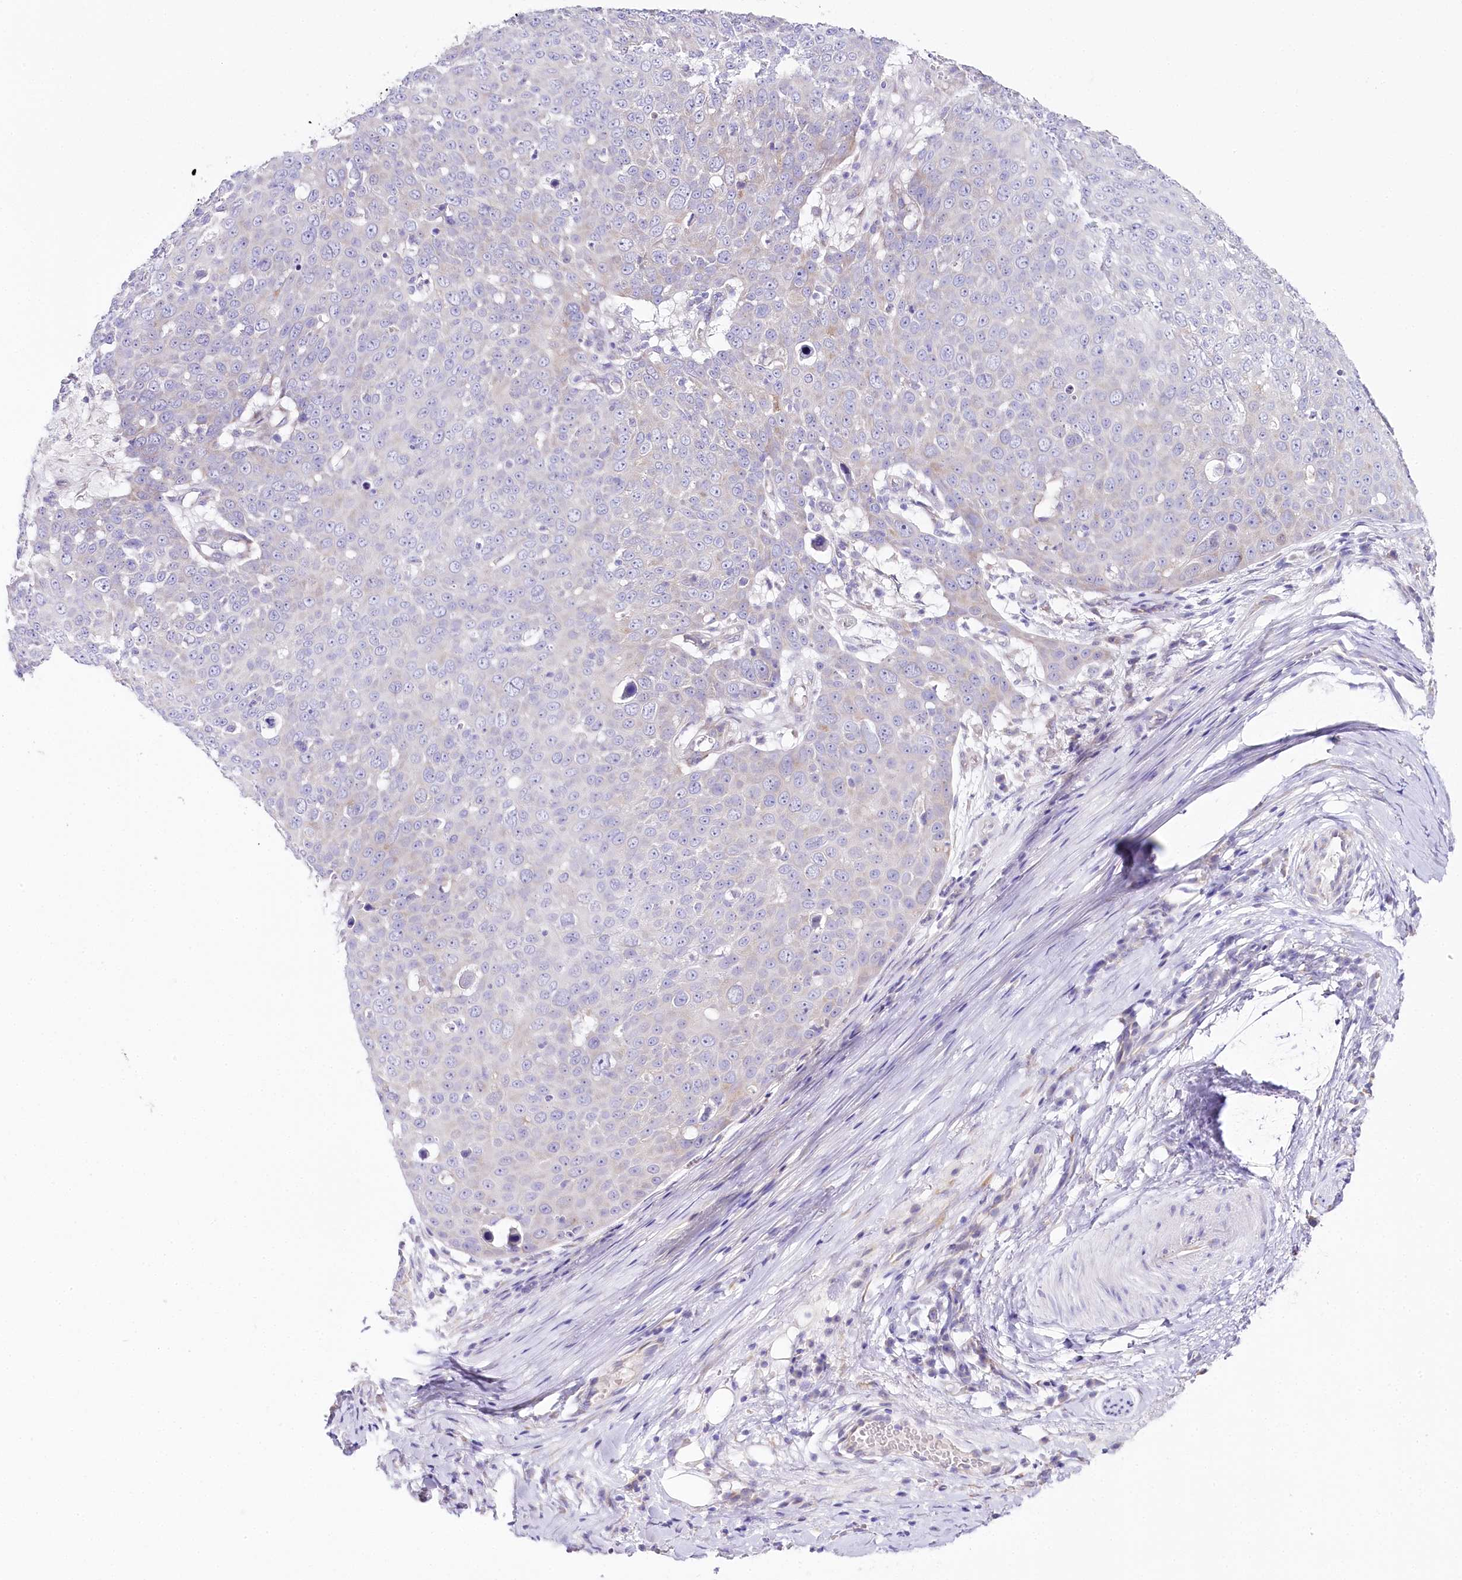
{"staining": {"intensity": "negative", "quantity": "none", "location": "none"}, "tissue": "skin cancer", "cell_type": "Tumor cells", "image_type": "cancer", "snomed": [{"axis": "morphology", "description": "Squamous cell carcinoma, NOS"}, {"axis": "topography", "description": "Skin"}], "caption": "This is an immunohistochemistry photomicrograph of skin squamous cell carcinoma. There is no positivity in tumor cells.", "gene": "CSN3", "patient": {"sex": "male", "age": 71}}